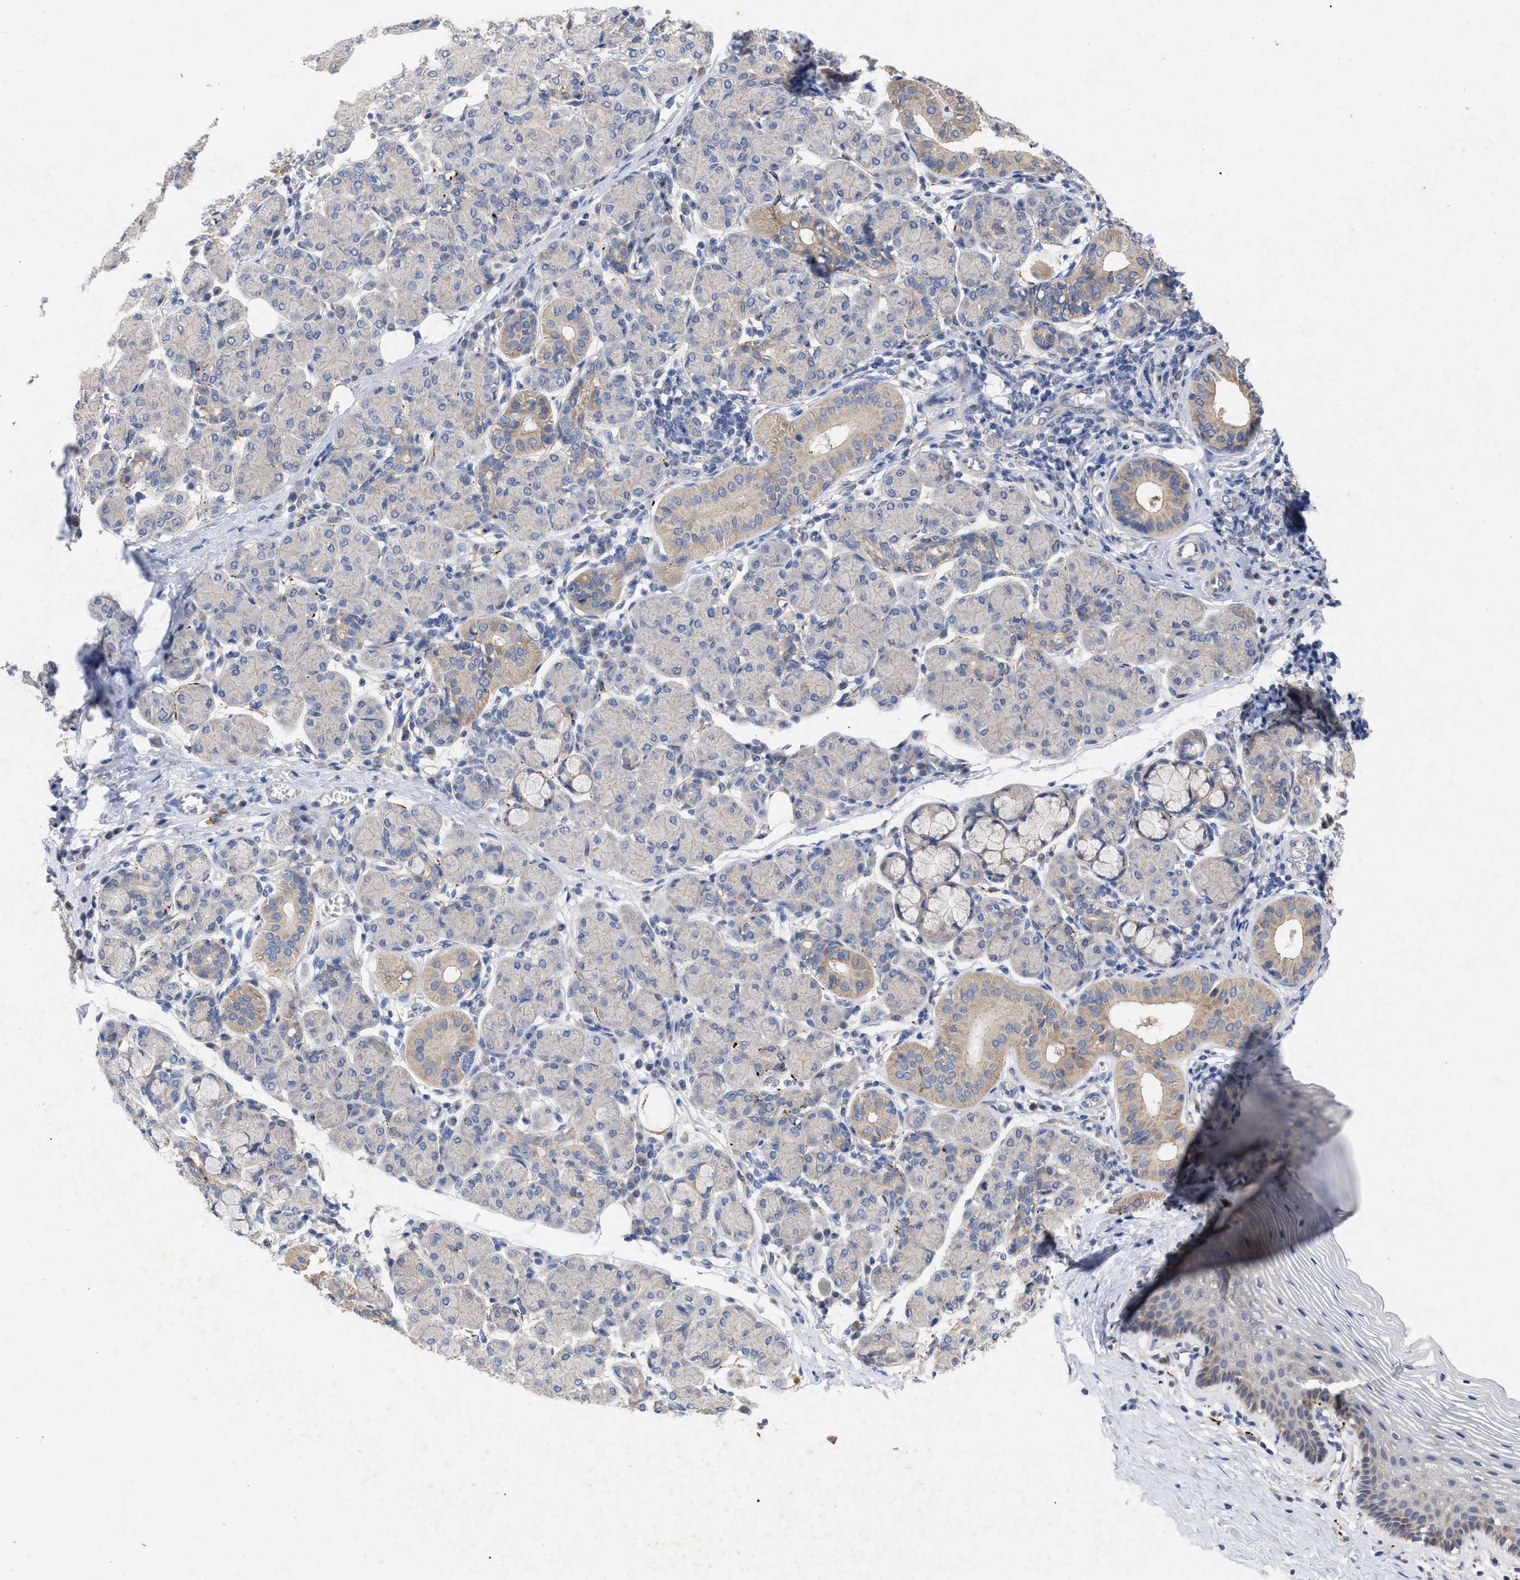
{"staining": {"intensity": "moderate", "quantity": "<25%", "location": "cytoplasmic/membranous"}, "tissue": "salivary gland", "cell_type": "Glandular cells", "image_type": "normal", "snomed": [{"axis": "morphology", "description": "Normal tissue, NOS"}, {"axis": "morphology", "description": "Inflammation, NOS"}, {"axis": "topography", "description": "Lymph node"}, {"axis": "topography", "description": "Salivary gland"}], "caption": "The micrograph shows immunohistochemical staining of benign salivary gland. There is moderate cytoplasmic/membranous staining is appreciated in approximately <25% of glandular cells.", "gene": "VIP", "patient": {"sex": "male", "age": 3}}